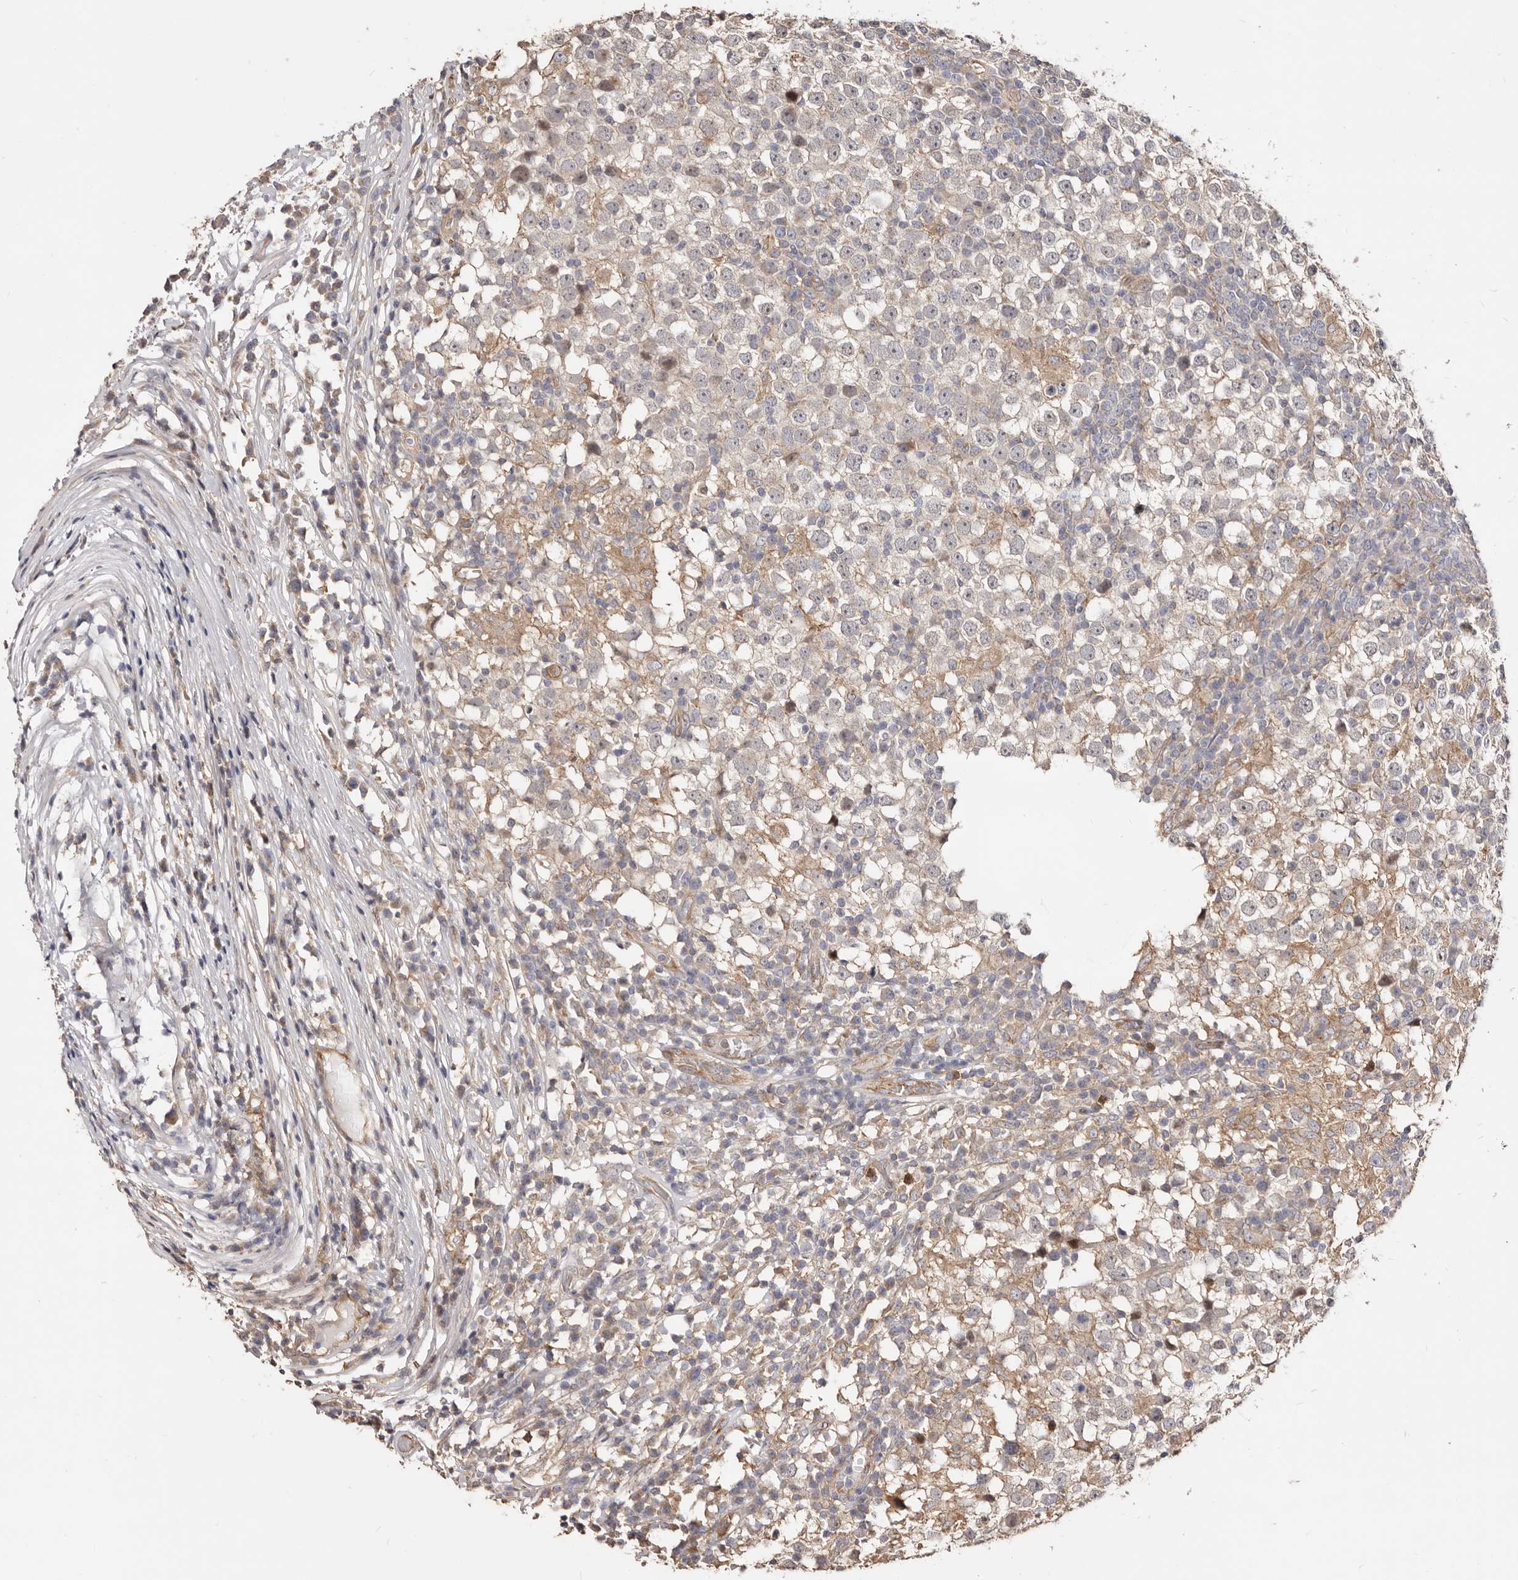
{"staining": {"intensity": "negative", "quantity": "none", "location": "none"}, "tissue": "testis cancer", "cell_type": "Tumor cells", "image_type": "cancer", "snomed": [{"axis": "morphology", "description": "Seminoma, NOS"}, {"axis": "topography", "description": "Testis"}], "caption": "Immunohistochemical staining of seminoma (testis) displays no significant positivity in tumor cells. (DAB immunohistochemistry with hematoxylin counter stain).", "gene": "LRRC25", "patient": {"sex": "male", "age": 65}}